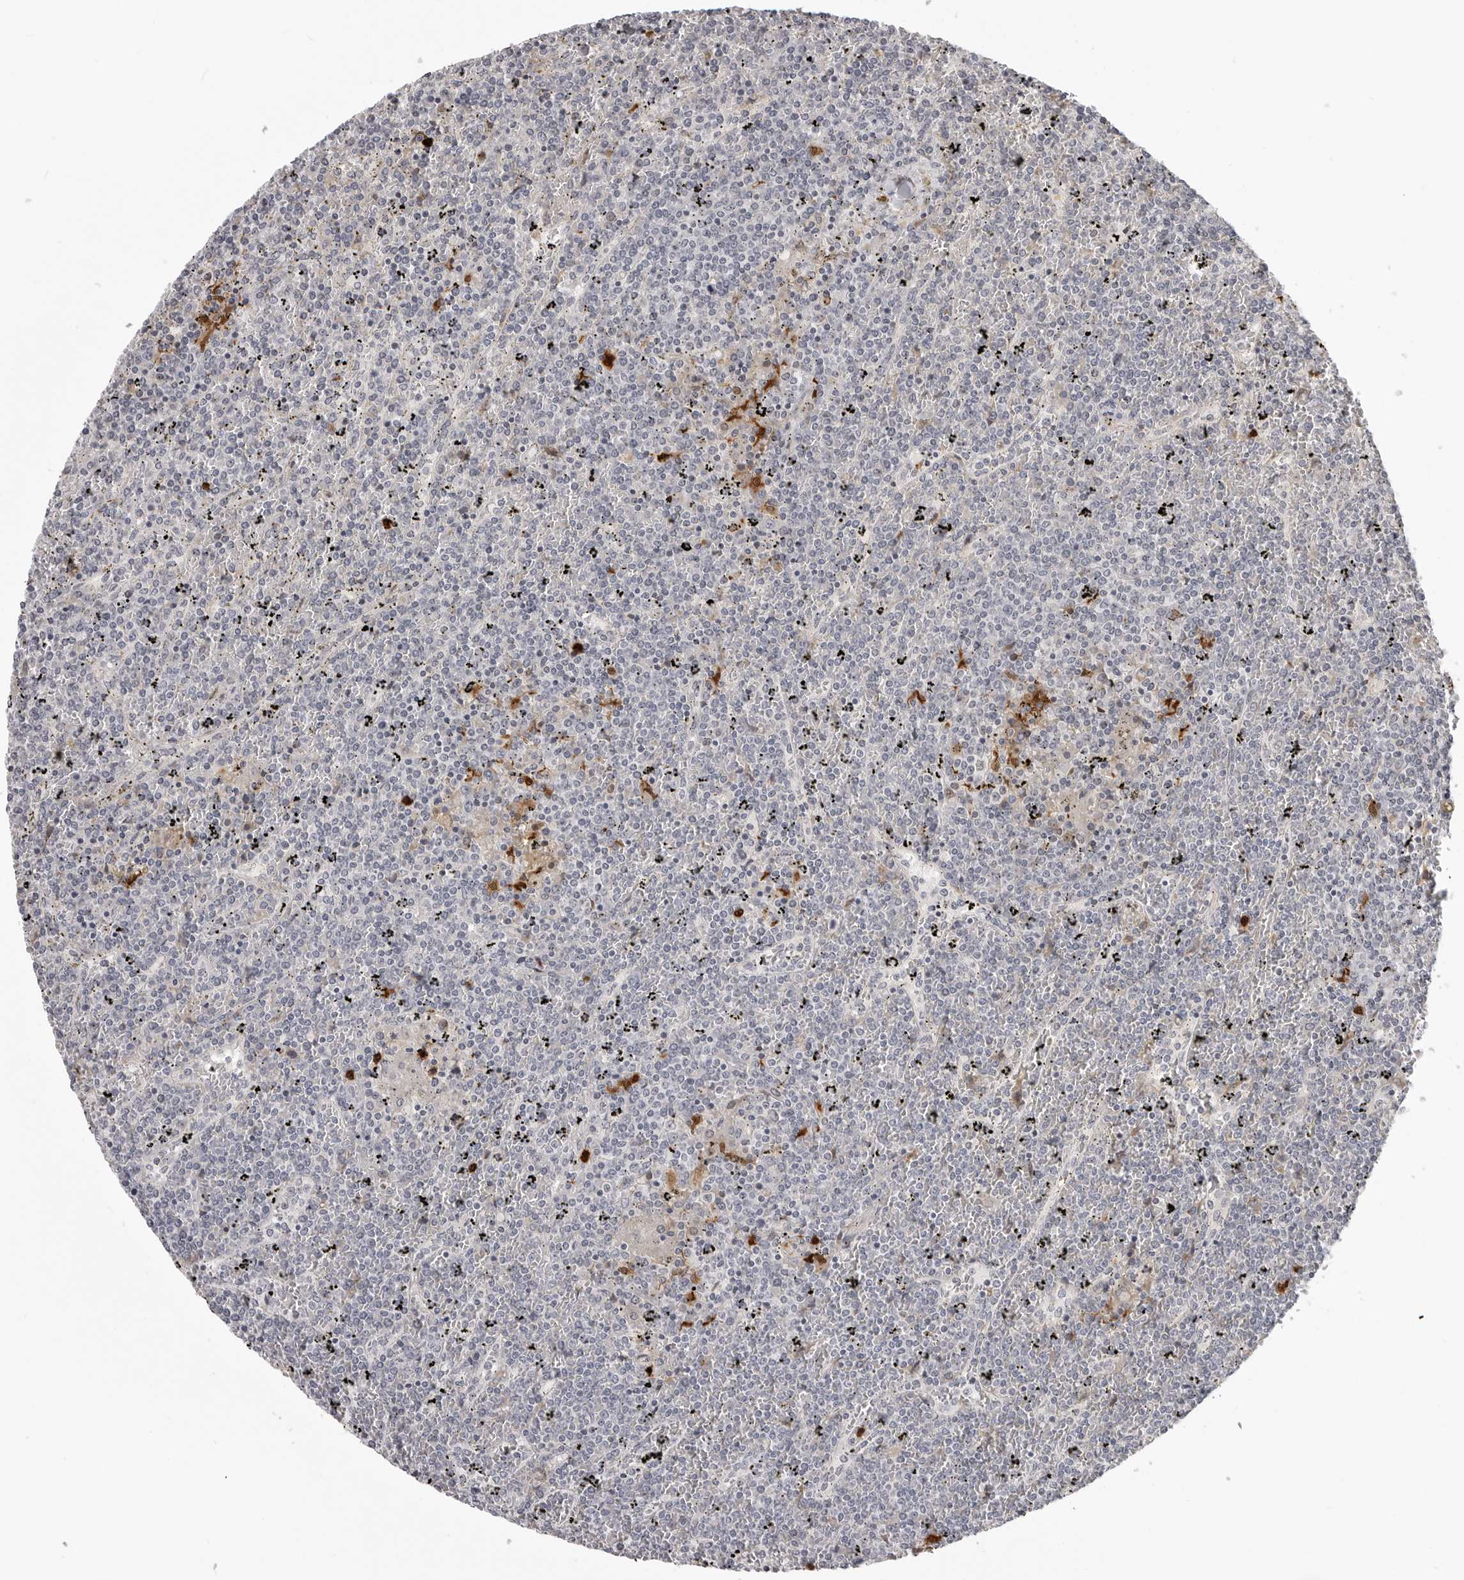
{"staining": {"intensity": "negative", "quantity": "none", "location": "none"}, "tissue": "lymphoma", "cell_type": "Tumor cells", "image_type": "cancer", "snomed": [{"axis": "morphology", "description": "Malignant lymphoma, non-Hodgkin's type, Low grade"}, {"axis": "topography", "description": "Spleen"}], "caption": "High magnification brightfield microscopy of malignant lymphoma, non-Hodgkin's type (low-grade) stained with DAB (3,3'-diaminobenzidine) (brown) and counterstained with hematoxylin (blue): tumor cells show no significant expression. (Brightfield microscopy of DAB (3,3'-diaminobenzidine) immunohistochemistry (IHC) at high magnification).", "gene": "IDO1", "patient": {"sex": "female", "age": 19}}